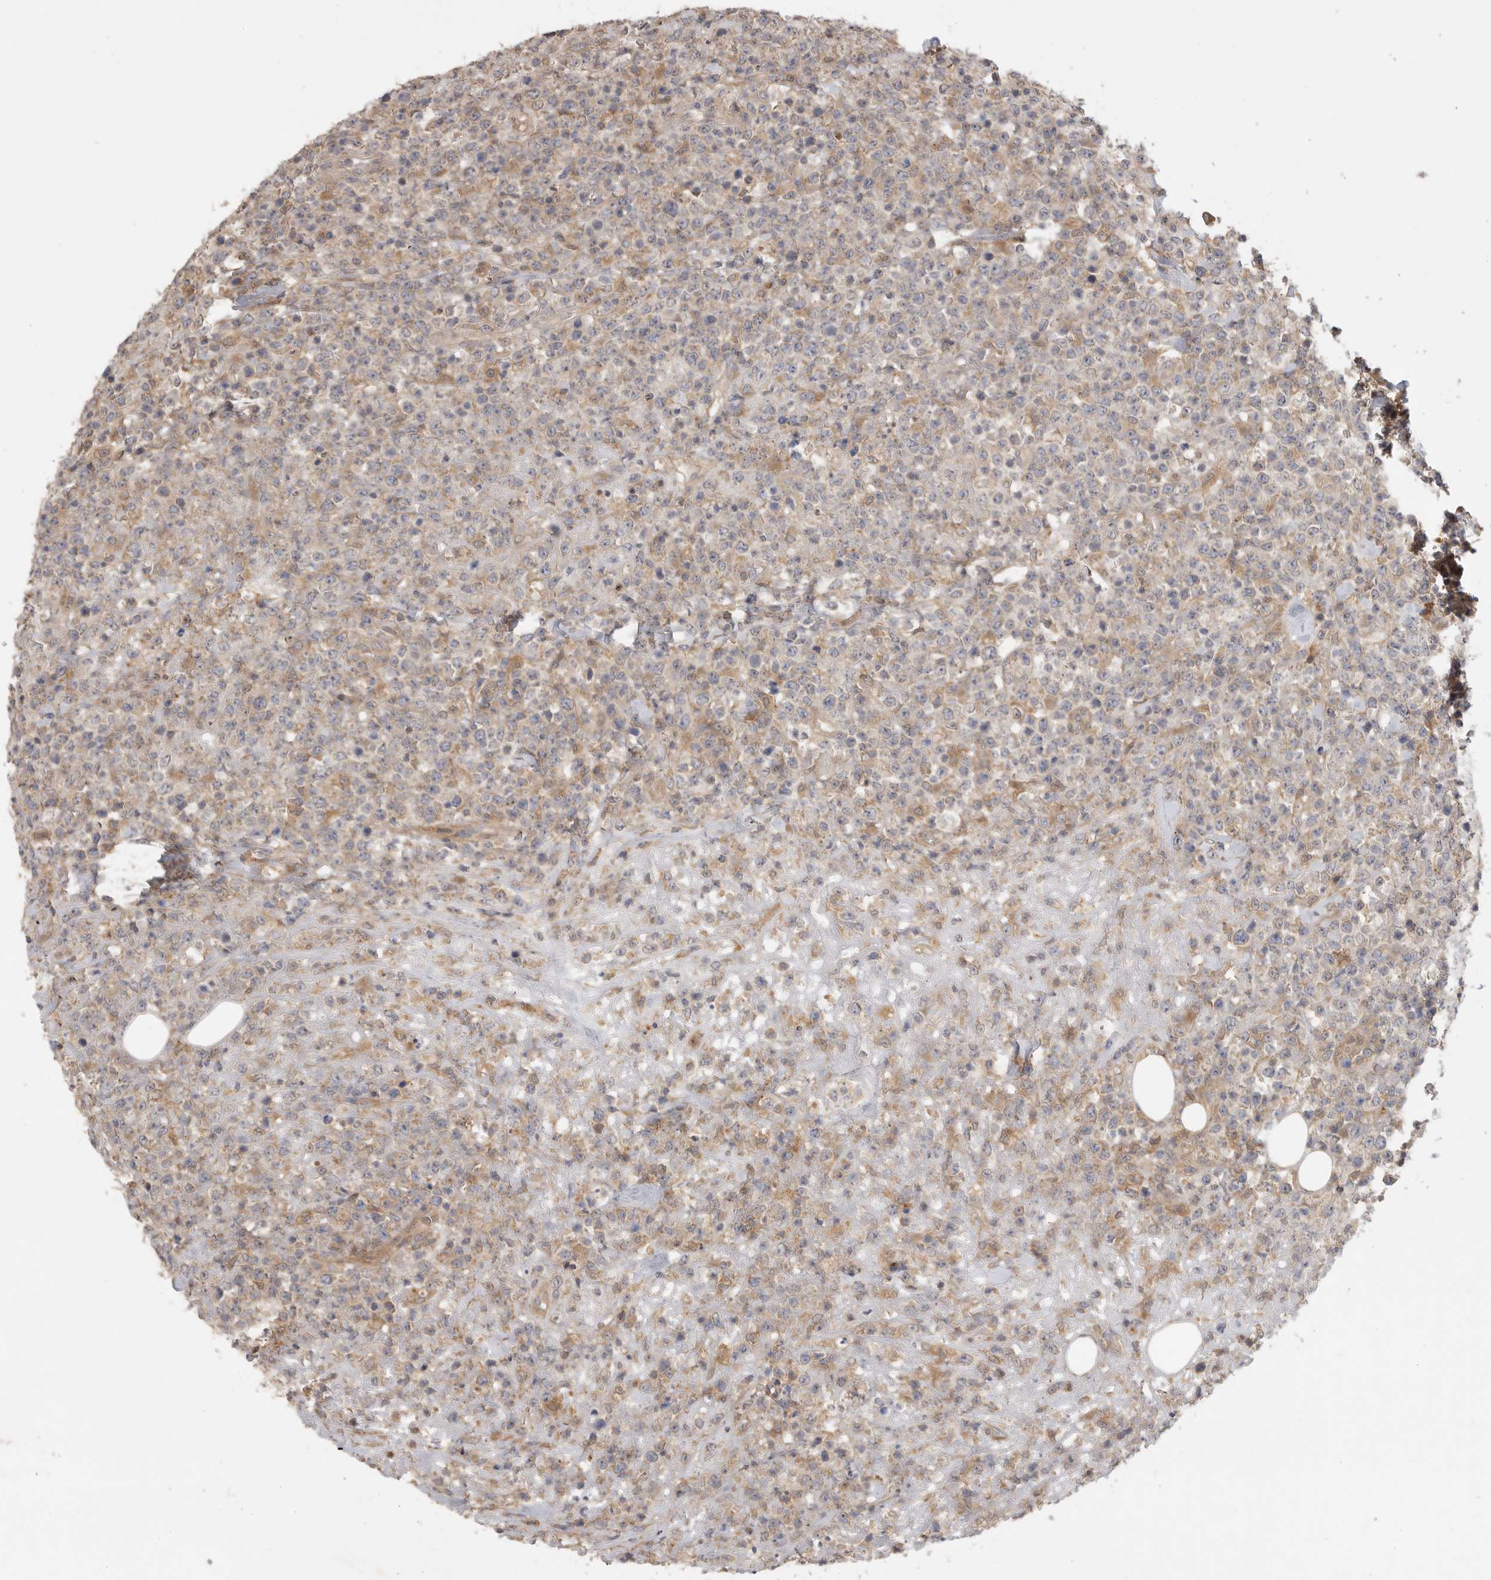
{"staining": {"intensity": "weak", "quantity": "<25%", "location": "cytoplasmic/membranous"}, "tissue": "lymphoma", "cell_type": "Tumor cells", "image_type": "cancer", "snomed": [{"axis": "morphology", "description": "Malignant lymphoma, non-Hodgkin's type, High grade"}, {"axis": "topography", "description": "Colon"}], "caption": "An image of human malignant lymphoma, non-Hodgkin's type (high-grade) is negative for staining in tumor cells. (DAB (3,3'-diaminobenzidine) immunohistochemistry (IHC), high magnification).", "gene": "ZNF232", "patient": {"sex": "female", "age": 53}}